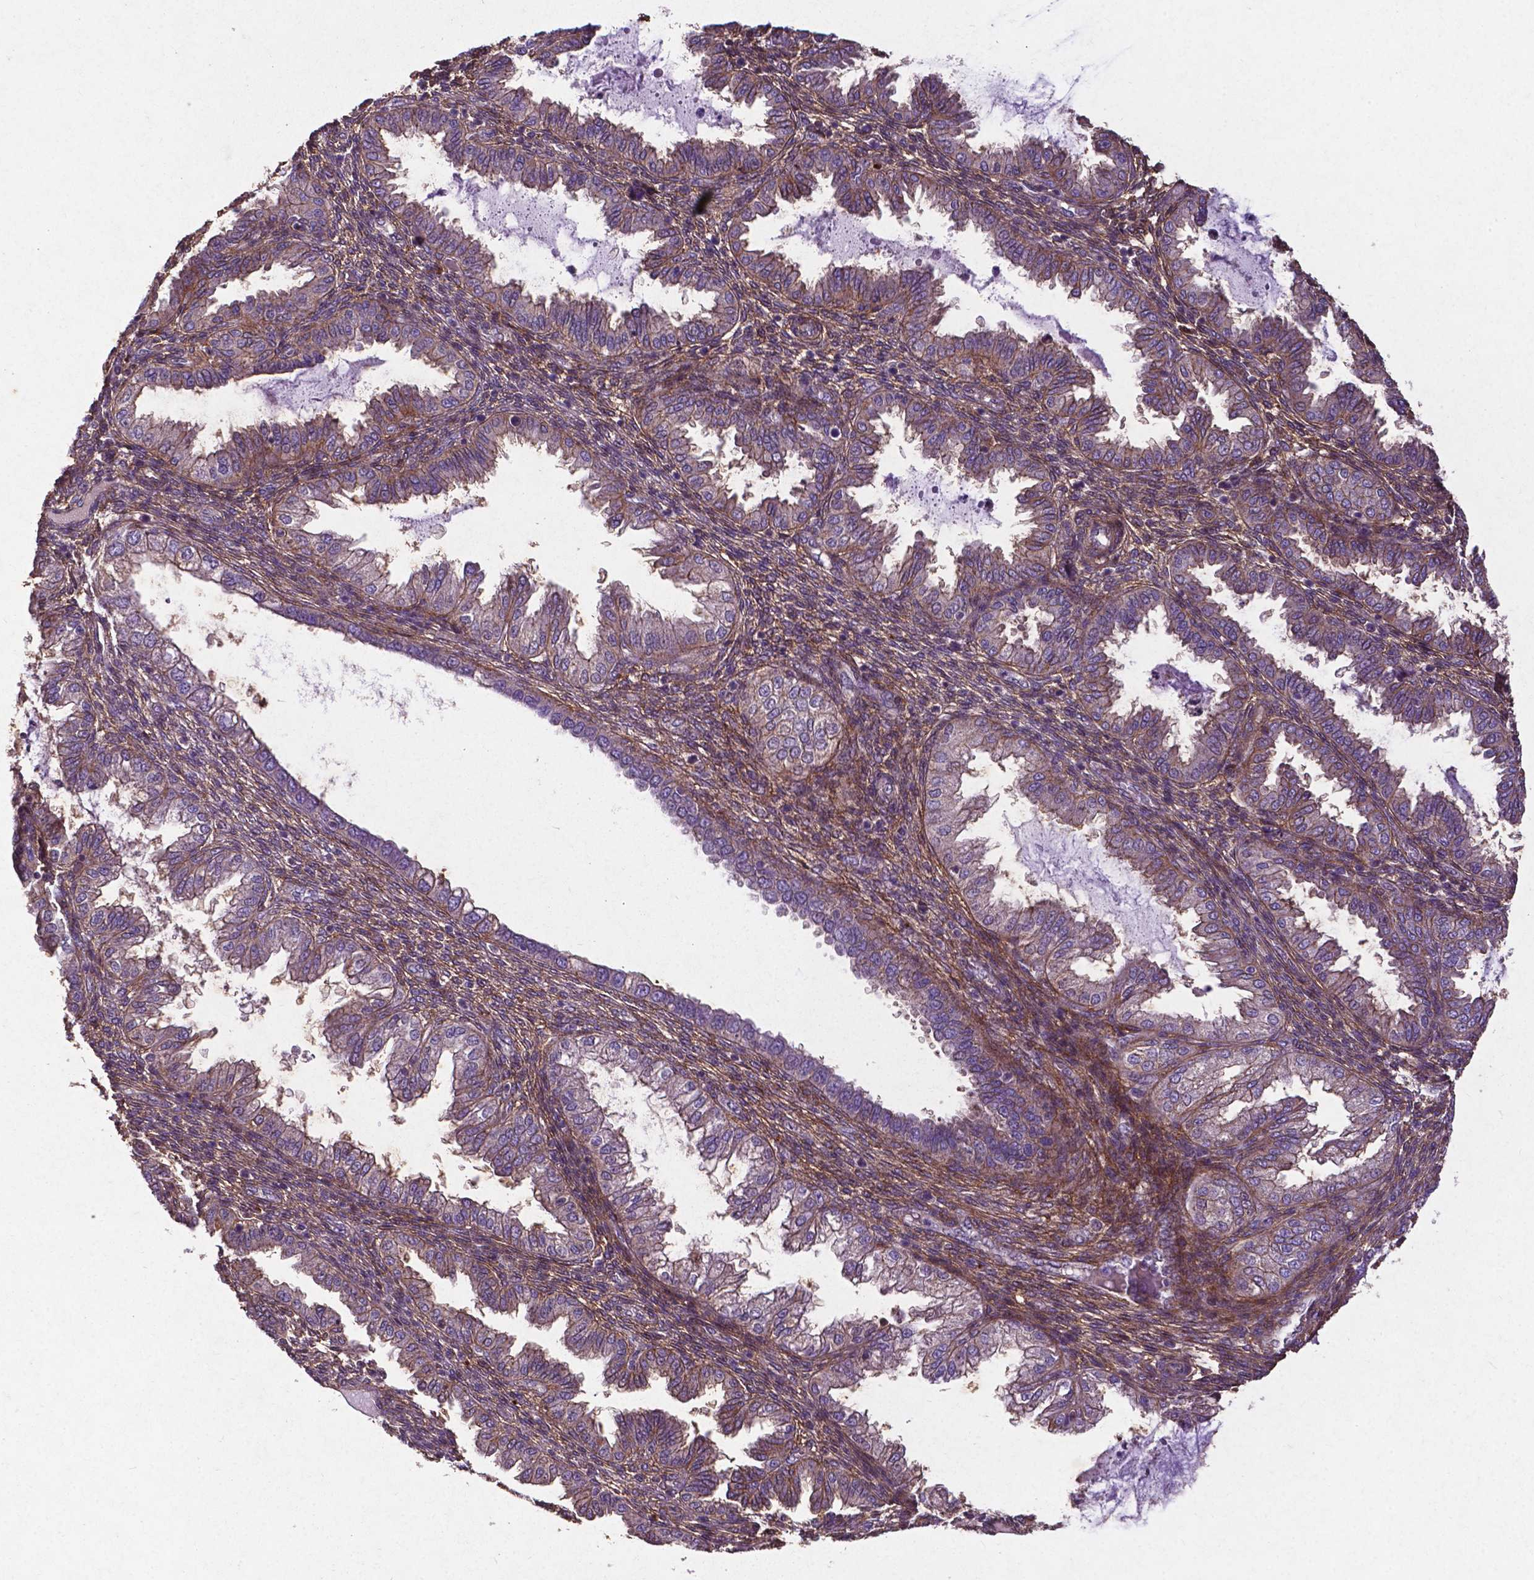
{"staining": {"intensity": "moderate", "quantity": "<25%", "location": "cytoplasmic/membranous"}, "tissue": "endometrium", "cell_type": "Cells in endometrial stroma", "image_type": "normal", "snomed": [{"axis": "morphology", "description": "Normal tissue, NOS"}, {"axis": "topography", "description": "Endometrium"}], "caption": "Protein staining by immunohistochemistry (IHC) exhibits moderate cytoplasmic/membranous positivity in about <25% of cells in endometrial stroma in benign endometrium. The staining was performed using DAB (3,3'-diaminobenzidine), with brown indicating positive protein expression. Nuclei are stained blue with hematoxylin.", "gene": "RRAS", "patient": {"sex": "female", "age": 33}}